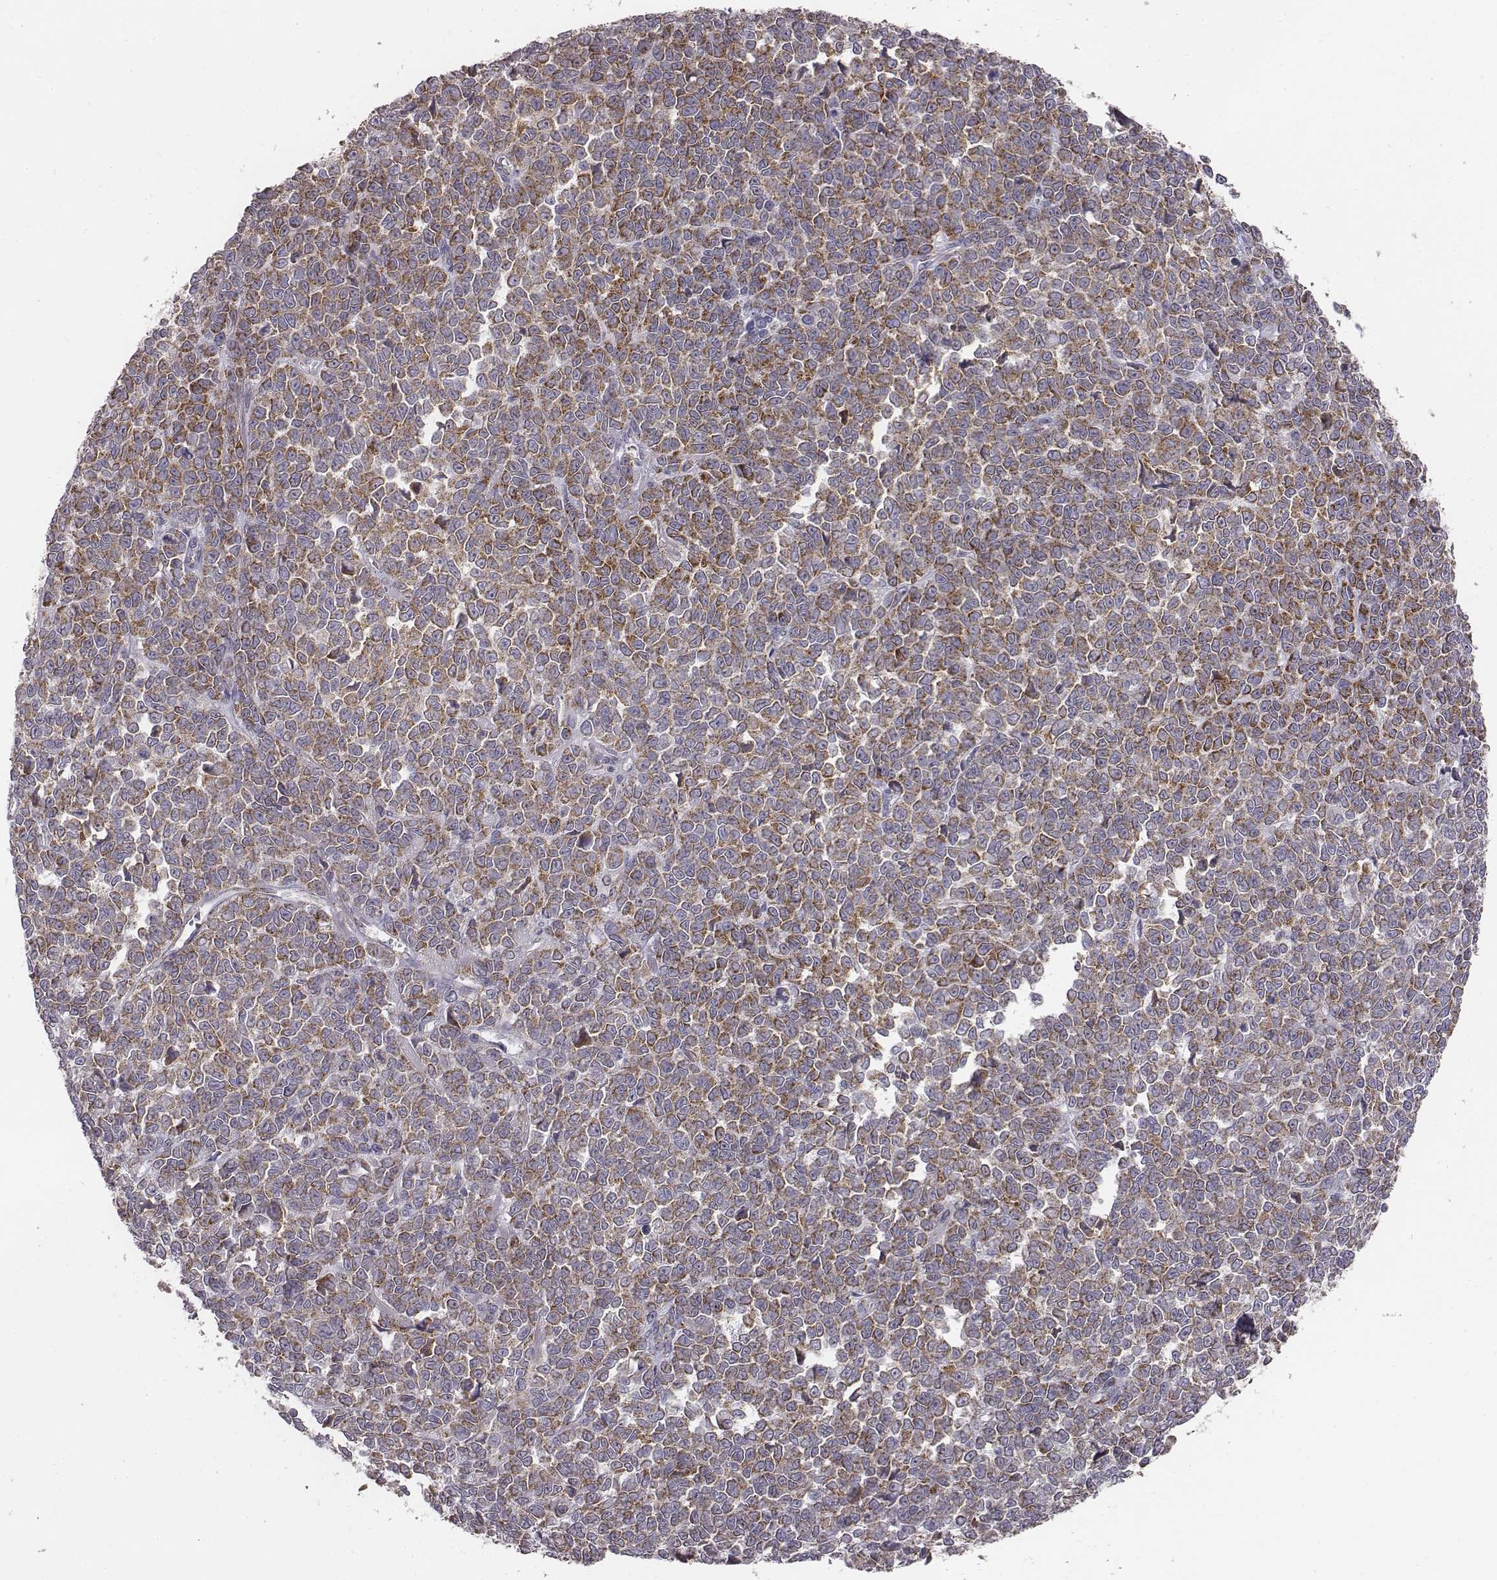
{"staining": {"intensity": "moderate", "quantity": ">75%", "location": "cytoplasmic/membranous"}, "tissue": "melanoma", "cell_type": "Tumor cells", "image_type": "cancer", "snomed": [{"axis": "morphology", "description": "Malignant melanoma, NOS"}, {"axis": "topography", "description": "Skin"}], "caption": "A brown stain highlights moderate cytoplasmic/membranous positivity of a protein in melanoma tumor cells.", "gene": "ABCD3", "patient": {"sex": "female", "age": 95}}